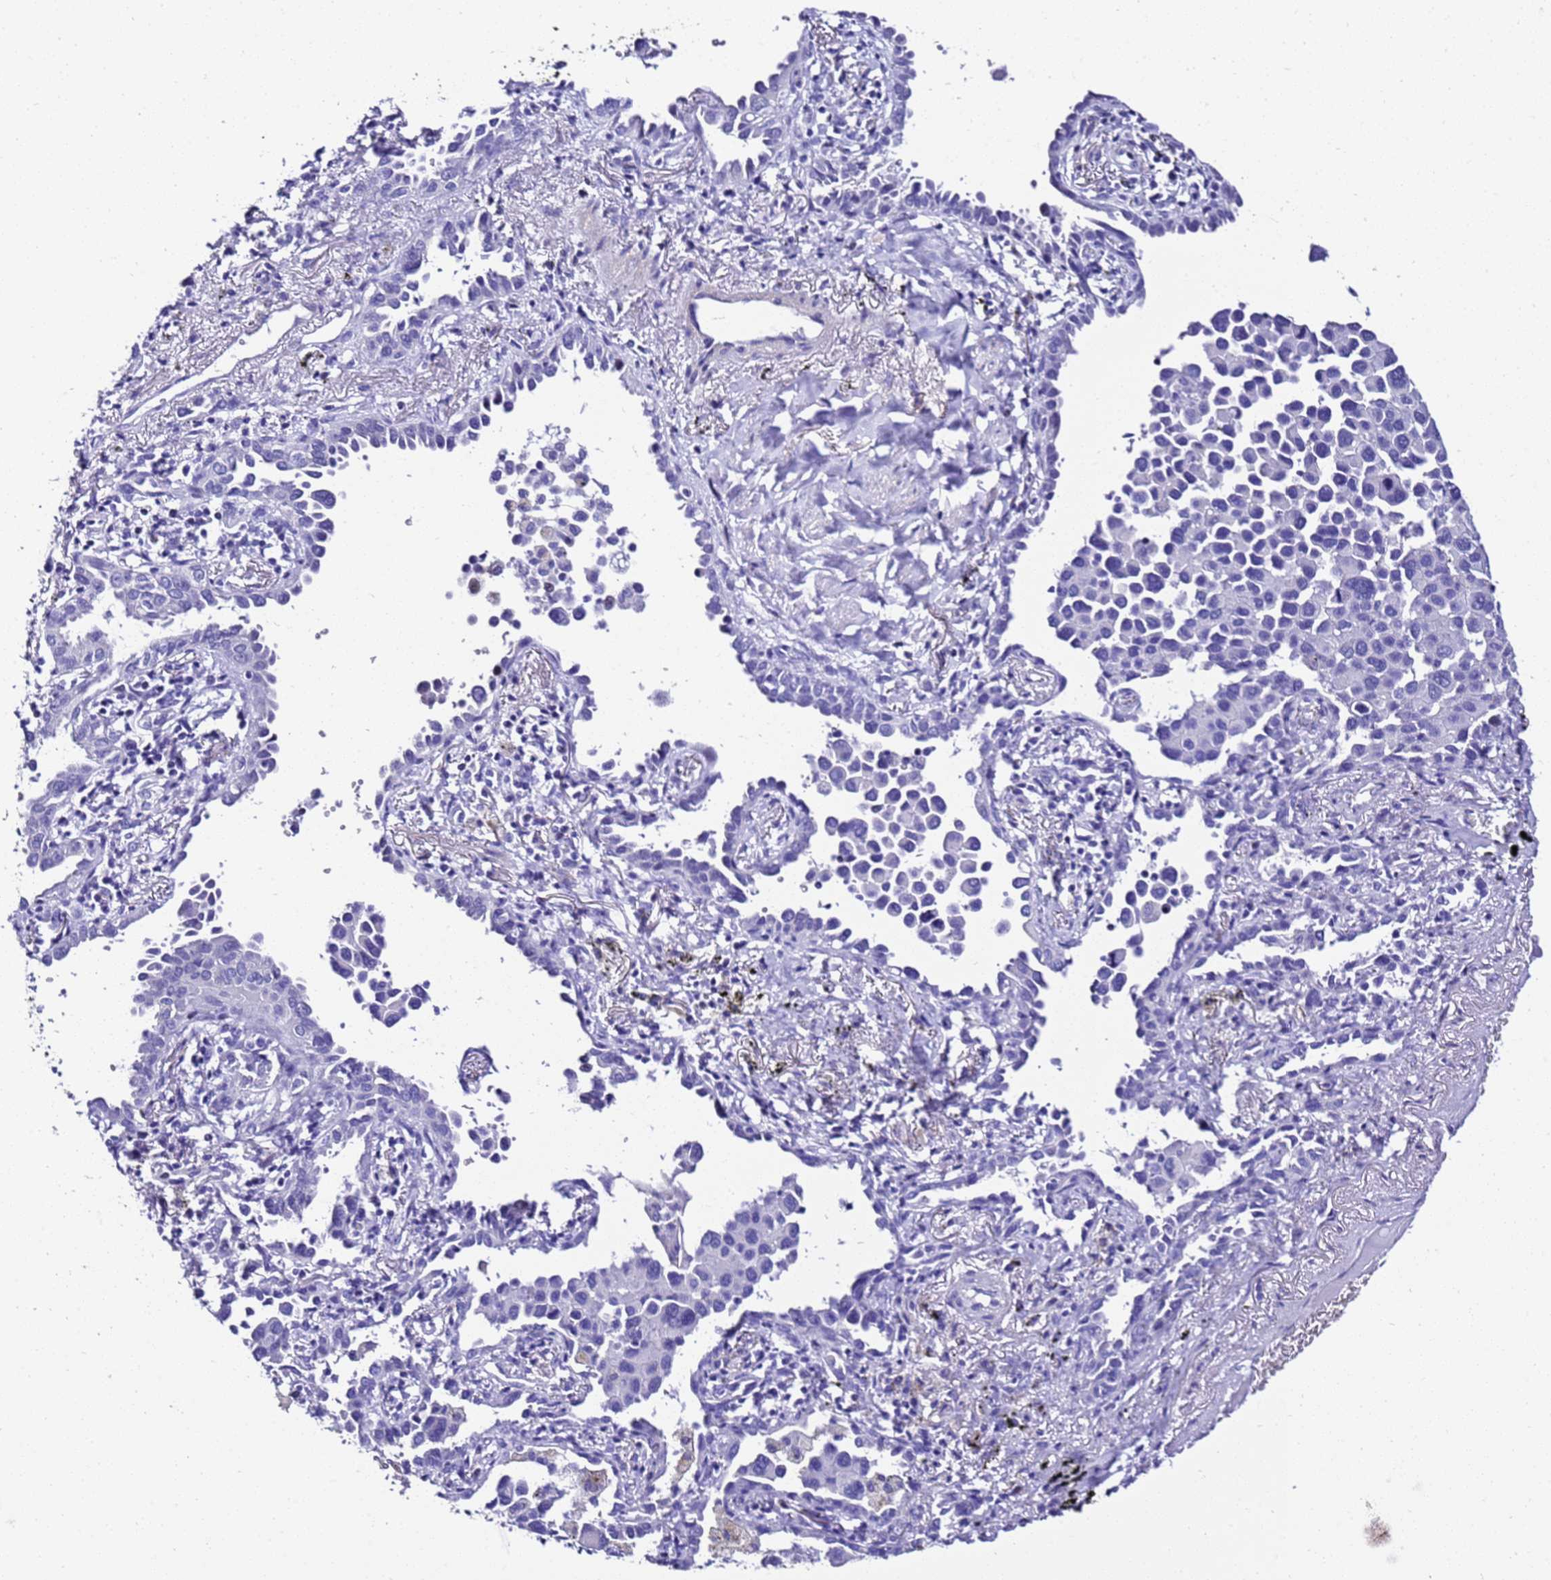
{"staining": {"intensity": "negative", "quantity": "none", "location": "none"}, "tissue": "lung cancer", "cell_type": "Tumor cells", "image_type": "cancer", "snomed": [{"axis": "morphology", "description": "Adenocarcinoma, NOS"}, {"axis": "topography", "description": "Lung"}], "caption": "An IHC photomicrograph of lung cancer is shown. There is no staining in tumor cells of lung cancer.", "gene": "ZNF417", "patient": {"sex": "male", "age": 67}}